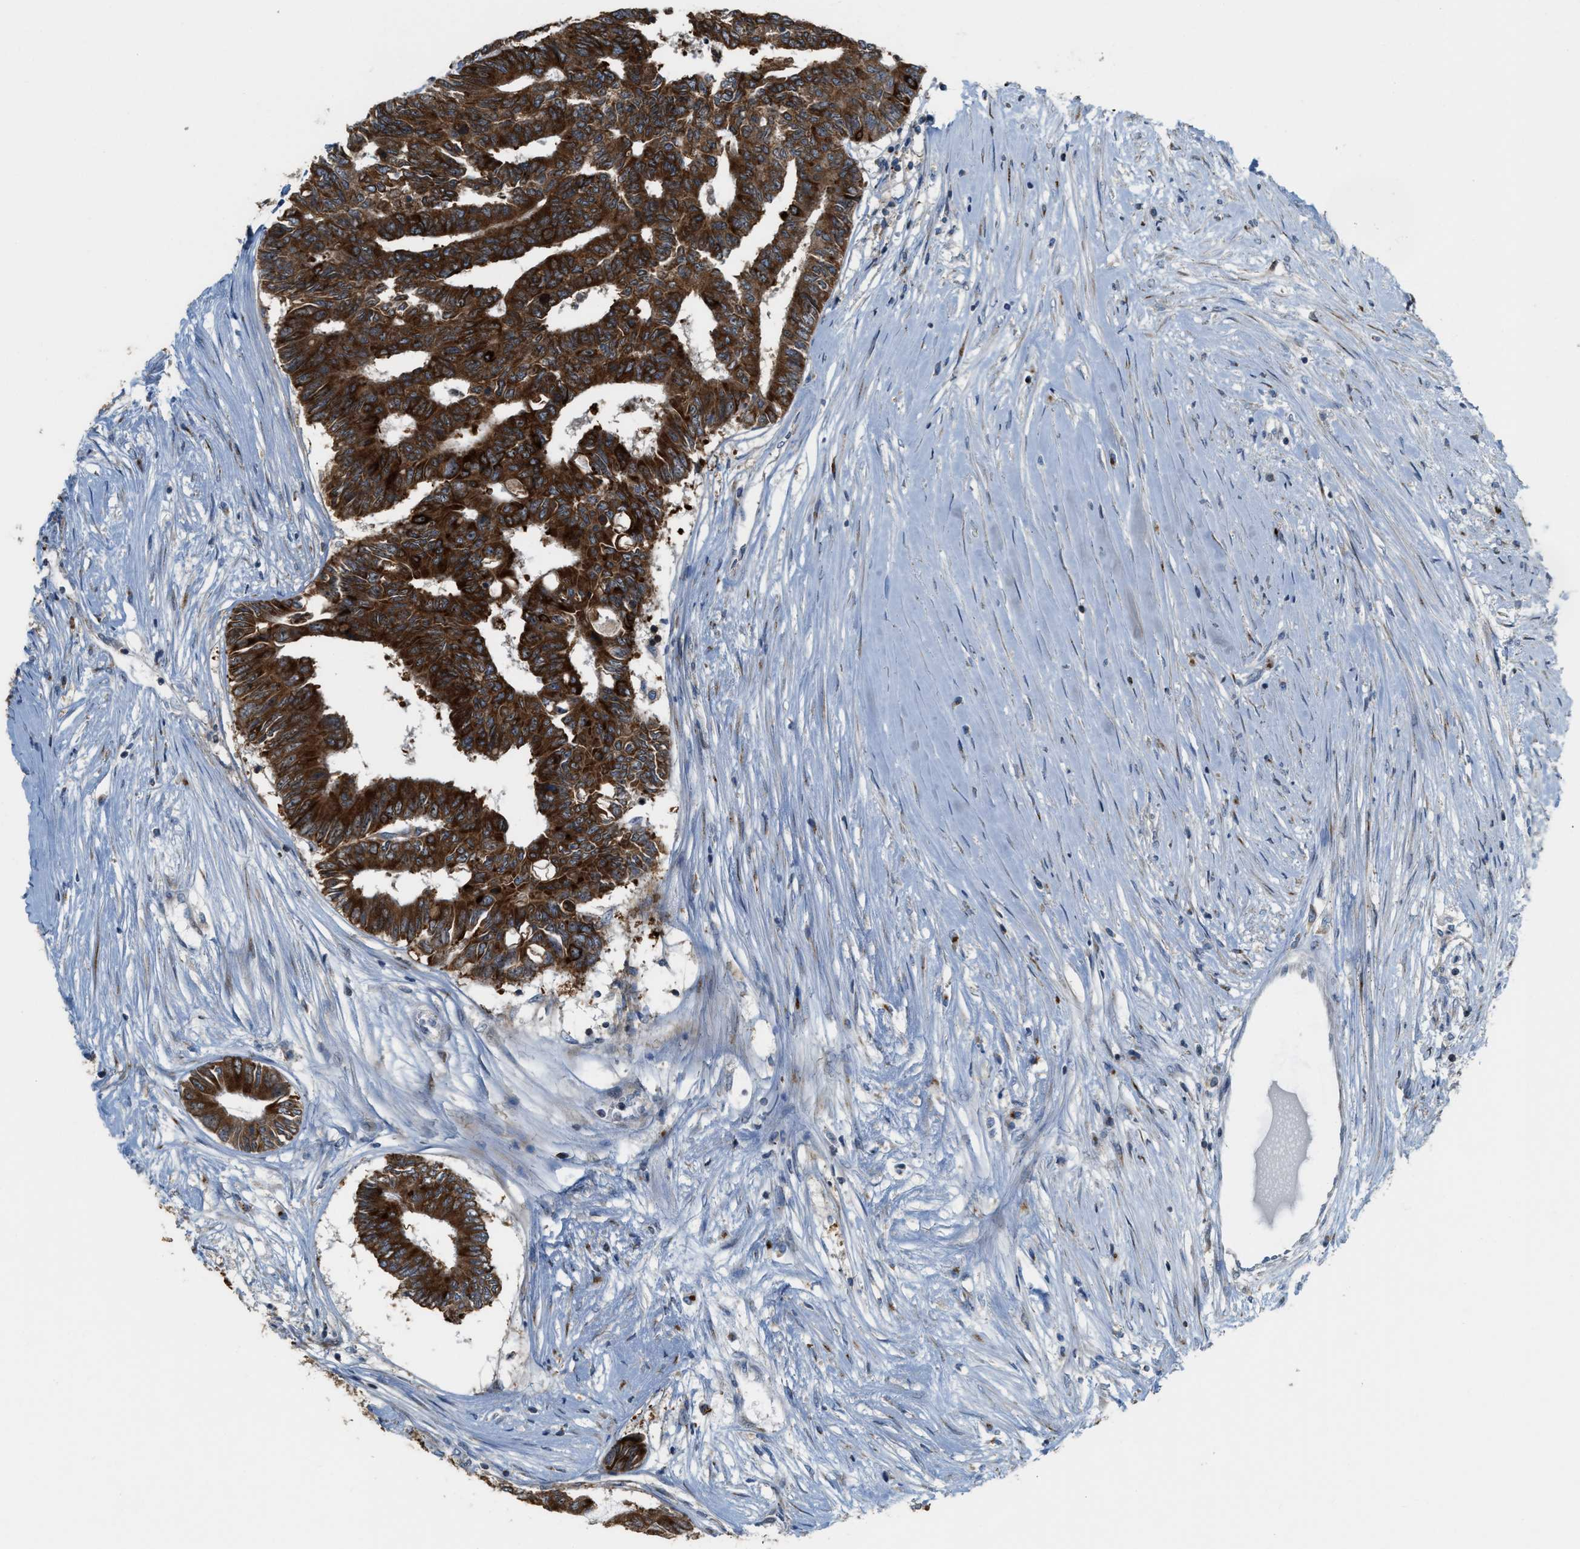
{"staining": {"intensity": "strong", "quantity": ">75%", "location": "cytoplasmic/membranous"}, "tissue": "colorectal cancer", "cell_type": "Tumor cells", "image_type": "cancer", "snomed": [{"axis": "morphology", "description": "Adenocarcinoma, NOS"}, {"axis": "topography", "description": "Rectum"}], "caption": "Tumor cells show high levels of strong cytoplasmic/membranous positivity in about >75% of cells in colorectal cancer. (Stains: DAB (3,3'-diaminobenzidine) in brown, nuclei in blue, Microscopy: brightfield microscopy at high magnification).", "gene": "DIPK1A", "patient": {"sex": "male", "age": 63}}